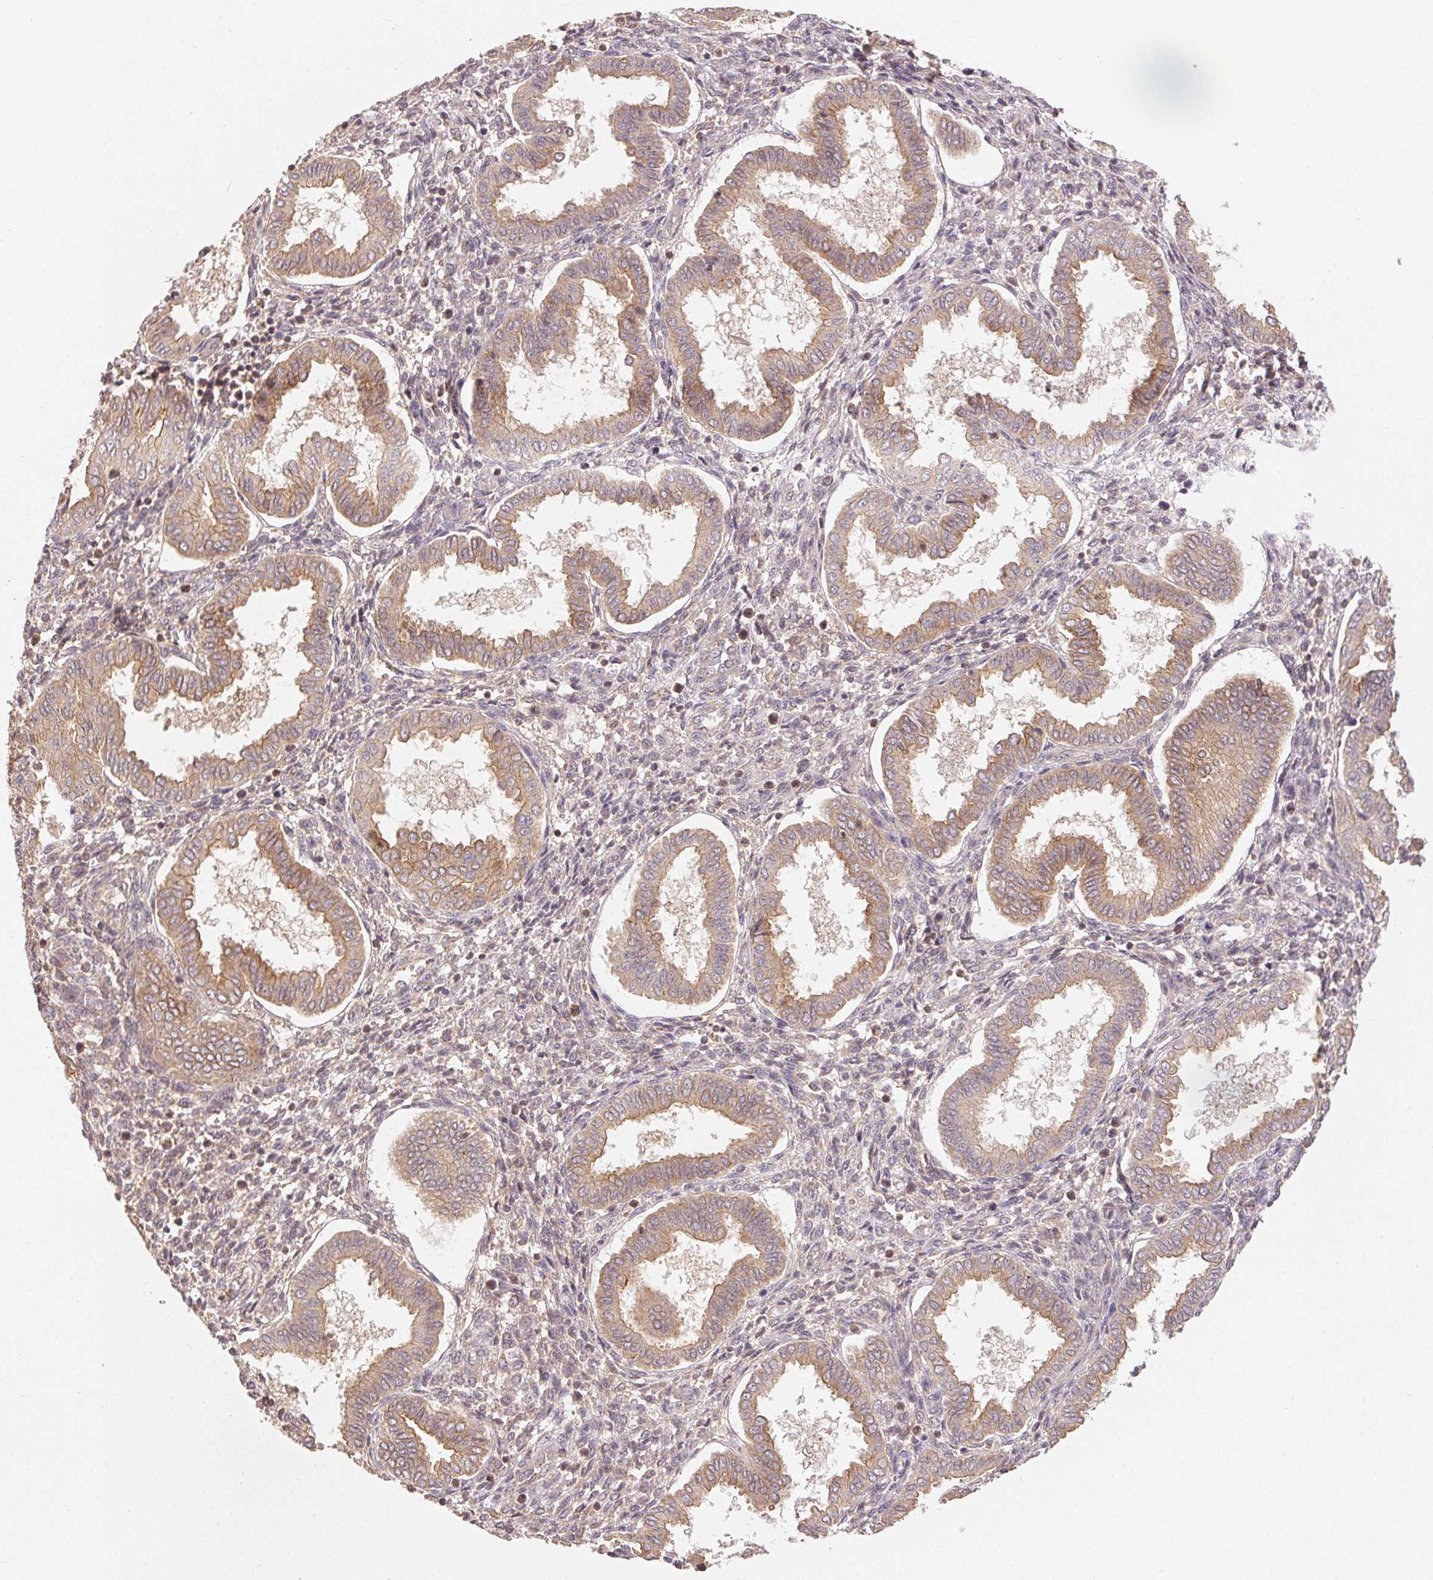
{"staining": {"intensity": "weak", "quantity": "<25%", "location": "cytoplasmic/membranous"}, "tissue": "endometrium", "cell_type": "Cells in endometrial stroma", "image_type": "normal", "snomed": [{"axis": "morphology", "description": "Normal tissue, NOS"}, {"axis": "topography", "description": "Endometrium"}], "caption": "Cells in endometrial stroma show no significant protein positivity in unremarkable endometrium. (Stains: DAB (3,3'-diaminobenzidine) IHC with hematoxylin counter stain, Microscopy: brightfield microscopy at high magnification).", "gene": "MAPKAPK2", "patient": {"sex": "female", "age": 24}}